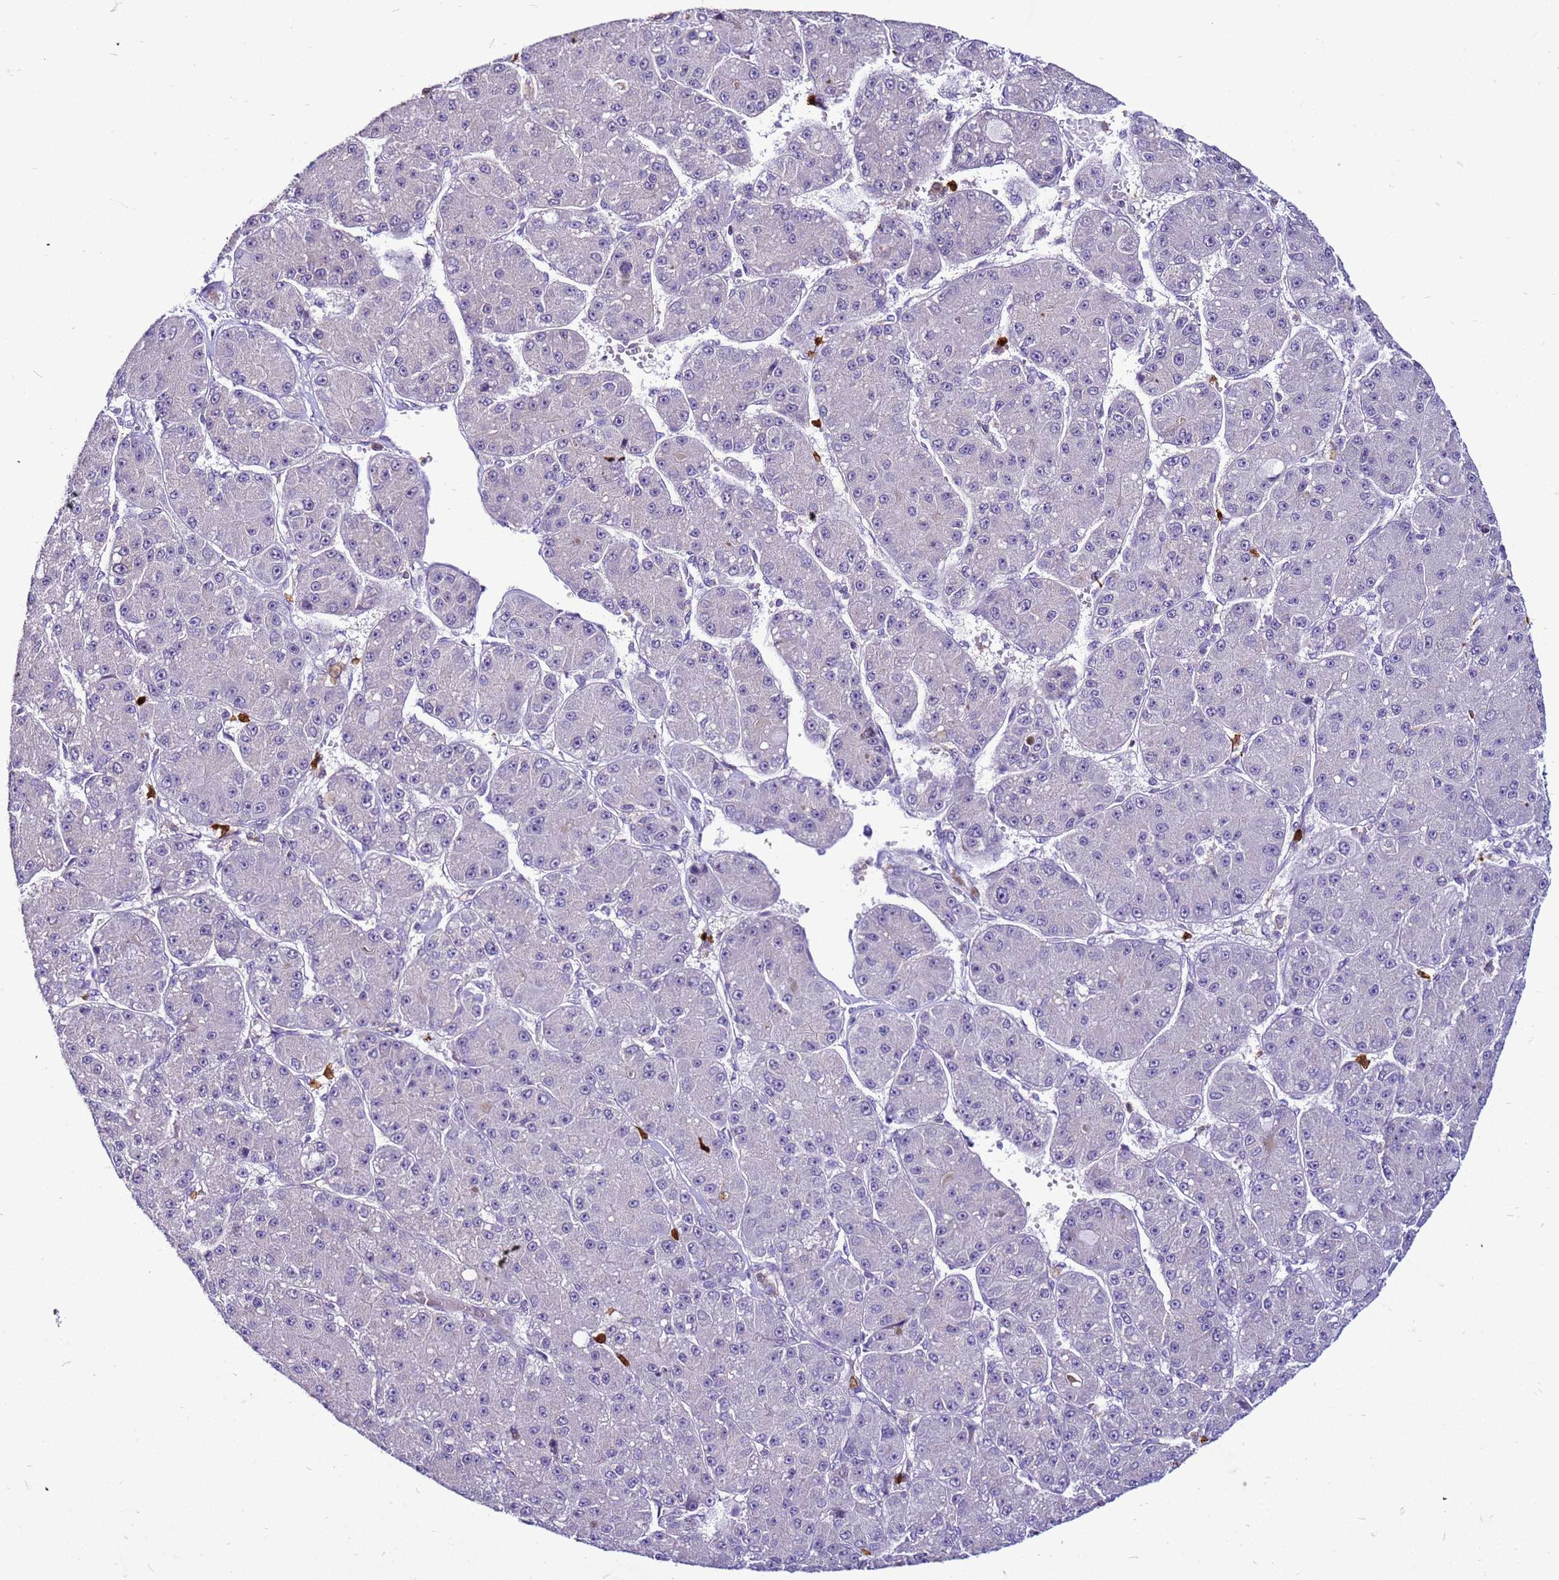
{"staining": {"intensity": "negative", "quantity": "none", "location": "none"}, "tissue": "liver cancer", "cell_type": "Tumor cells", "image_type": "cancer", "snomed": [{"axis": "morphology", "description": "Carcinoma, Hepatocellular, NOS"}, {"axis": "topography", "description": "Liver"}], "caption": "This is a photomicrograph of immunohistochemistry staining of liver cancer (hepatocellular carcinoma), which shows no positivity in tumor cells.", "gene": "VPS4B", "patient": {"sex": "male", "age": 67}}